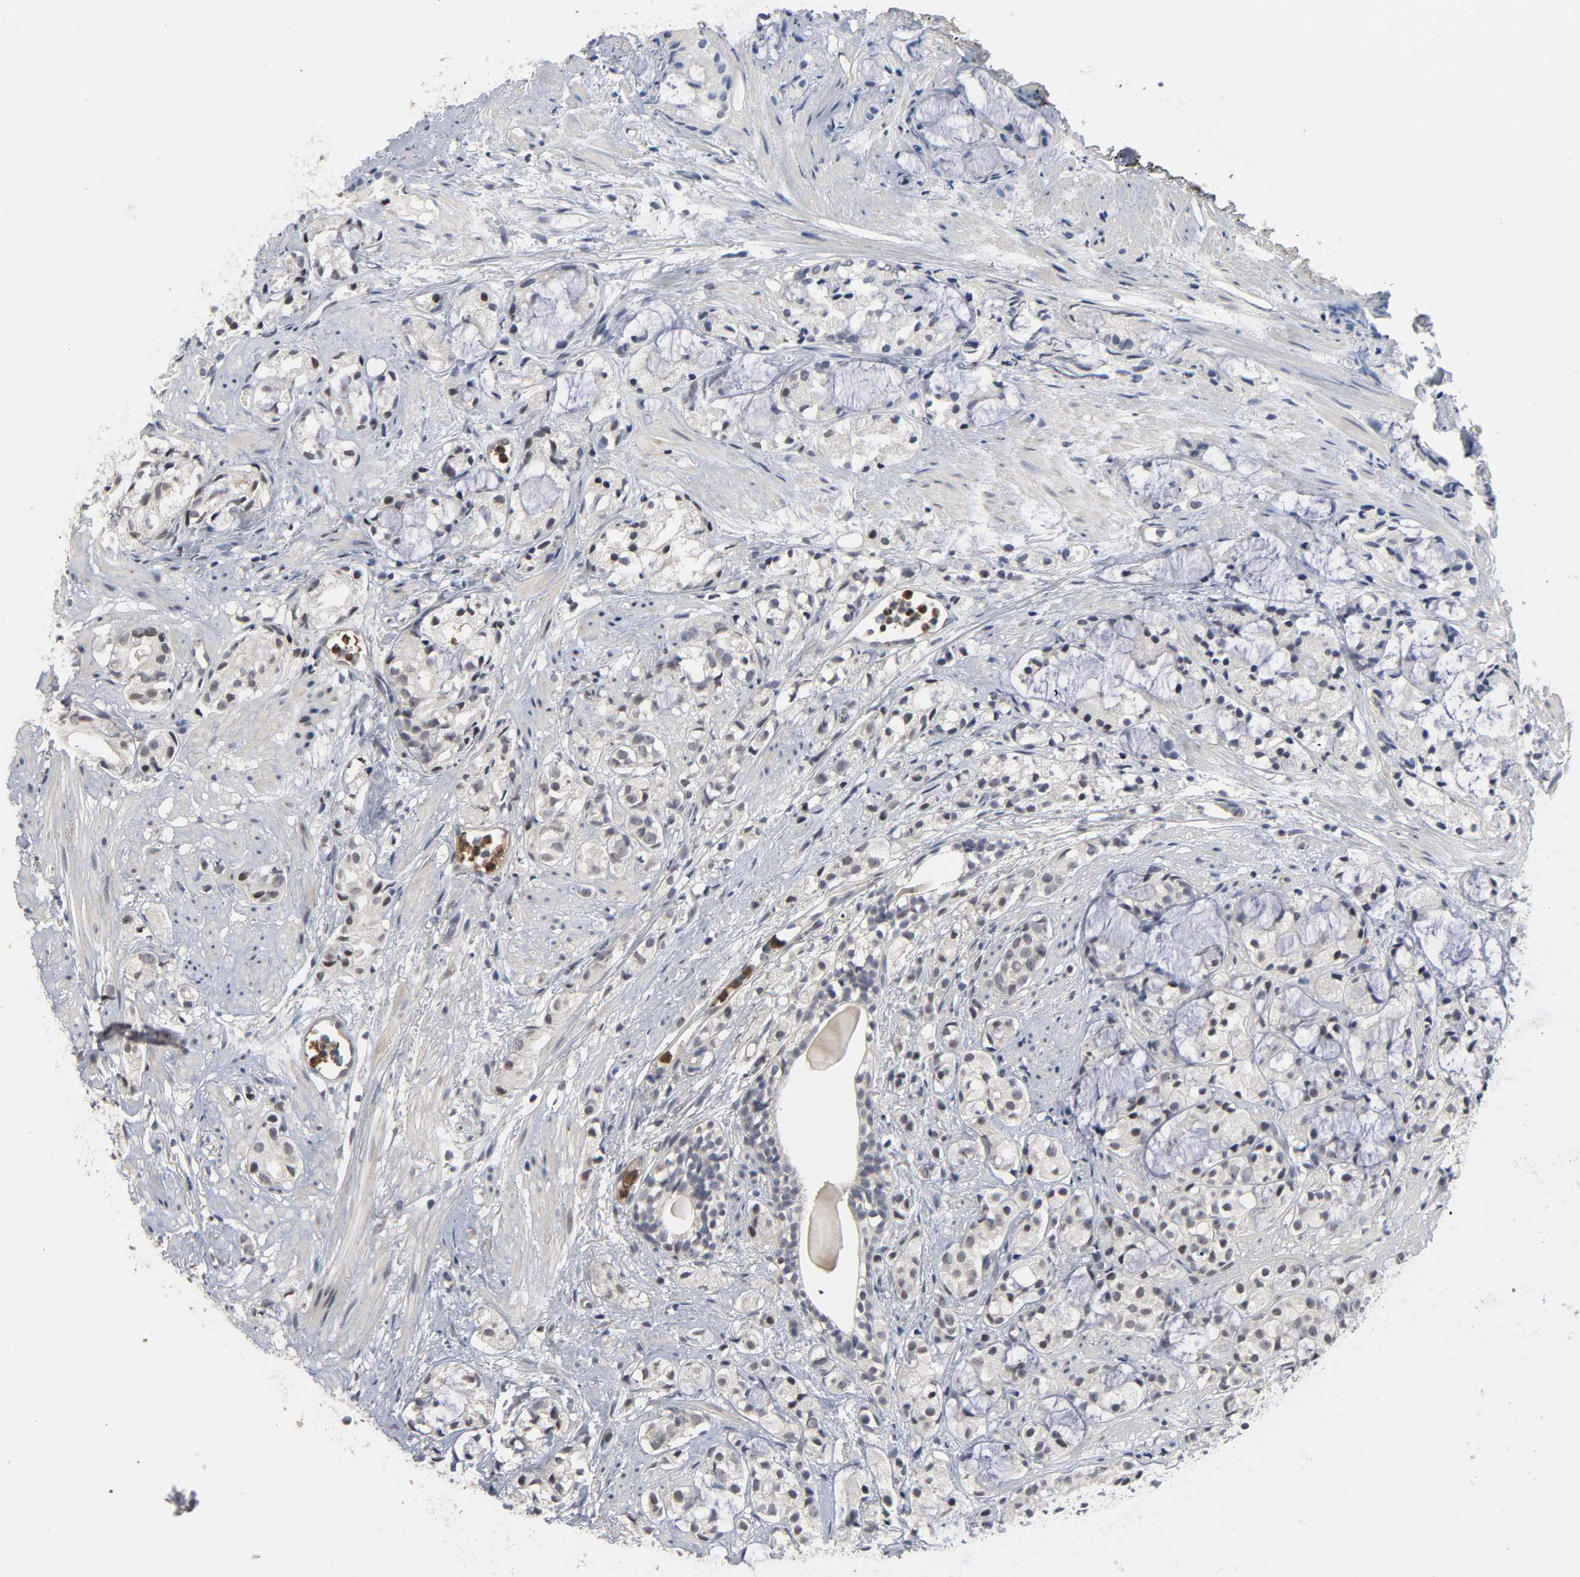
{"staining": {"intensity": "negative", "quantity": "none", "location": "none"}, "tissue": "prostate cancer", "cell_type": "Tumor cells", "image_type": "cancer", "snomed": [{"axis": "morphology", "description": "Adenocarcinoma, High grade"}, {"axis": "topography", "description": "Prostate"}], "caption": "This is an IHC photomicrograph of high-grade adenocarcinoma (prostate). There is no staining in tumor cells.", "gene": "RTL5", "patient": {"sex": "male", "age": 85}}